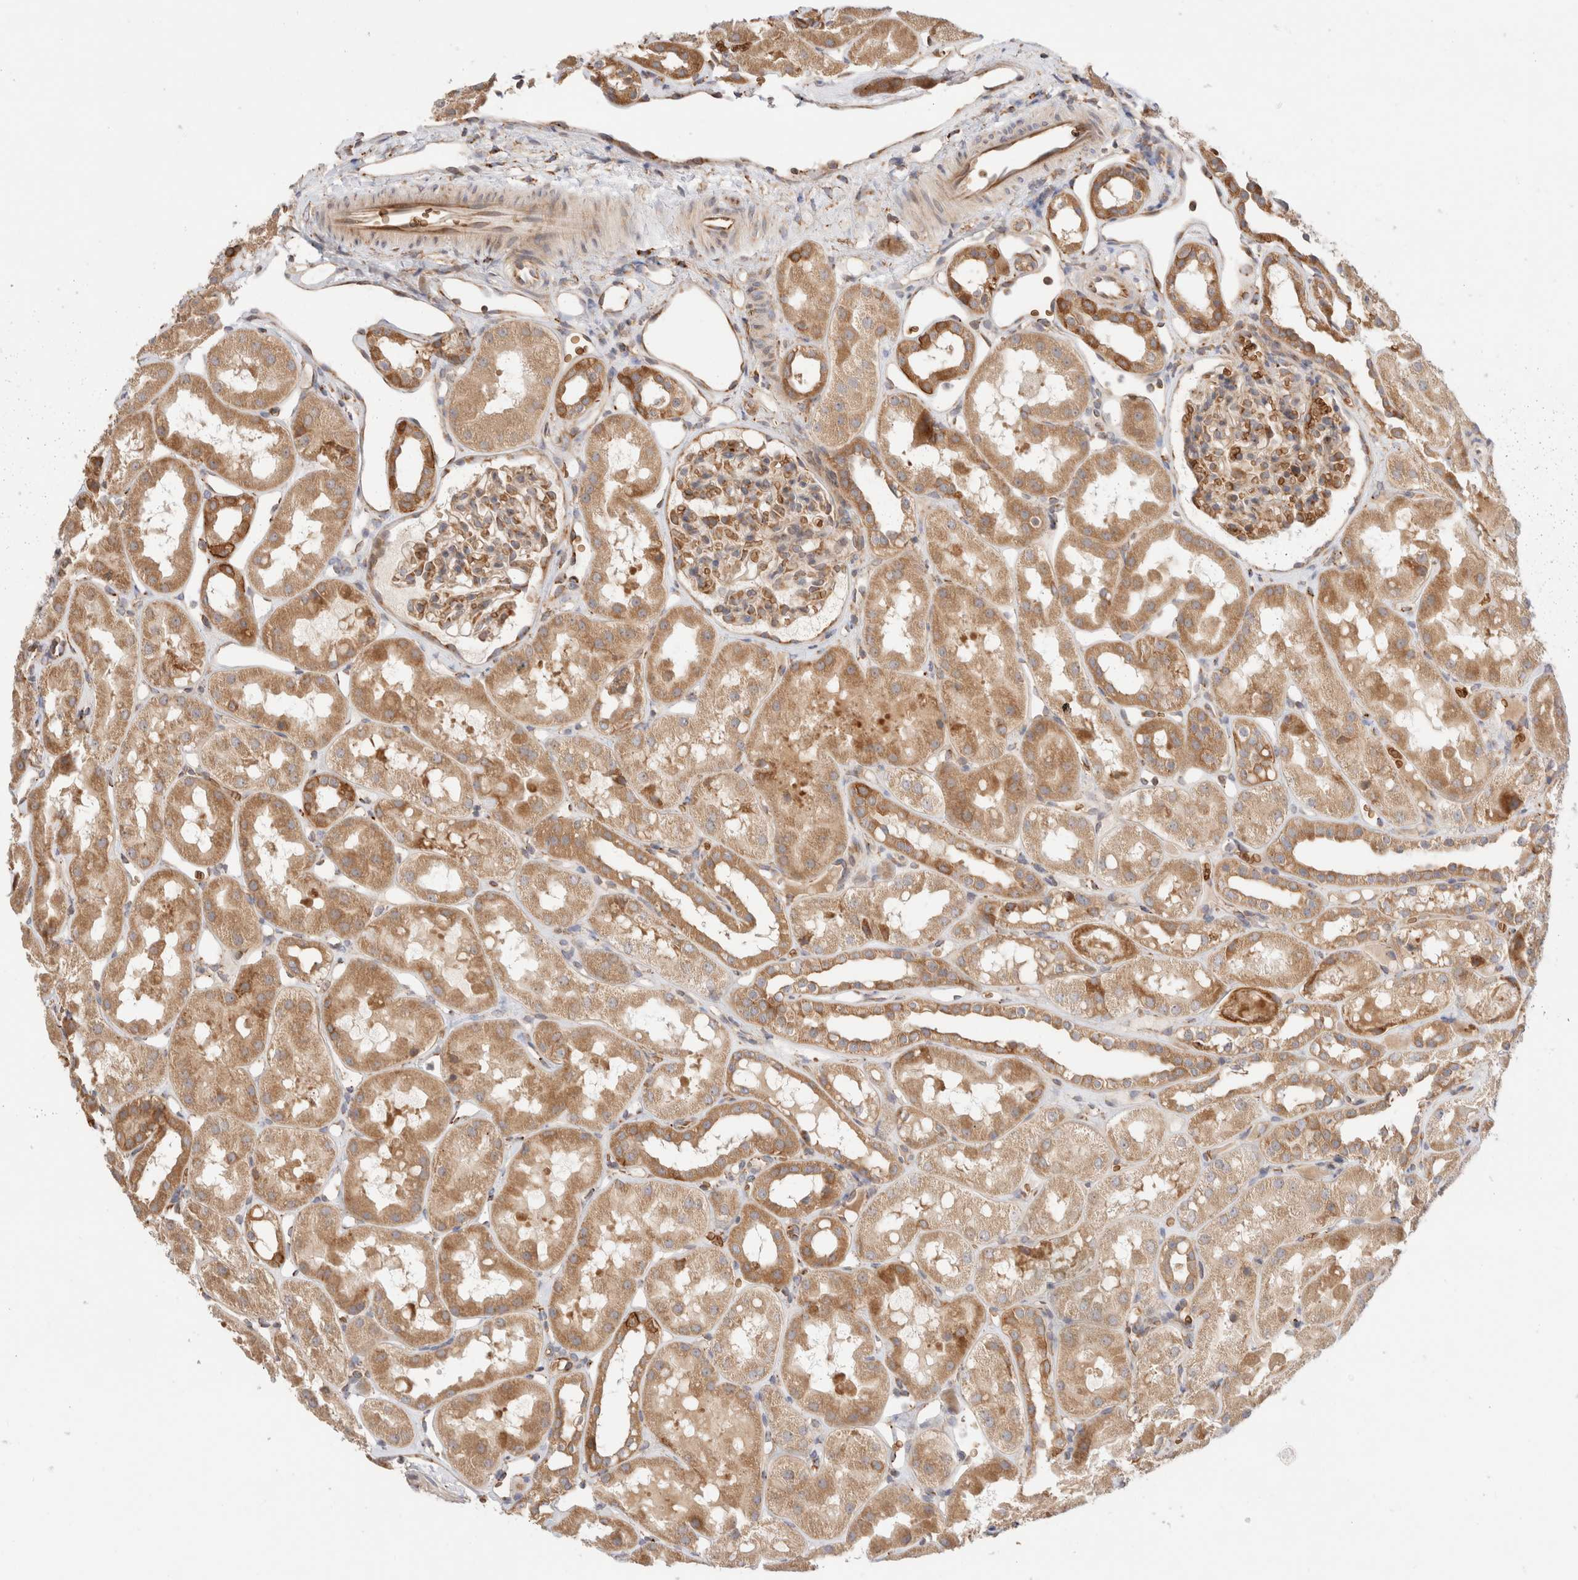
{"staining": {"intensity": "moderate", "quantity": "25%-75%", "location": "cytoplasmic/membranous"}, "tissue": "kidney", "cell_type": "Cells in glomeruli", "image_type": "normal", "snomed": [{"axis": "morphology", "description": "Normal tissue, NOS"}, {"axis": "topography", "description": "Kidney"}], "caption": "Unremarkable kidney exhibits moderate cytoplasmic/membranous positivity in about 25%-75% of cells in glomeruli.", "gene": "UTS2B", "patient": {"sex": "male", "age": 16}}